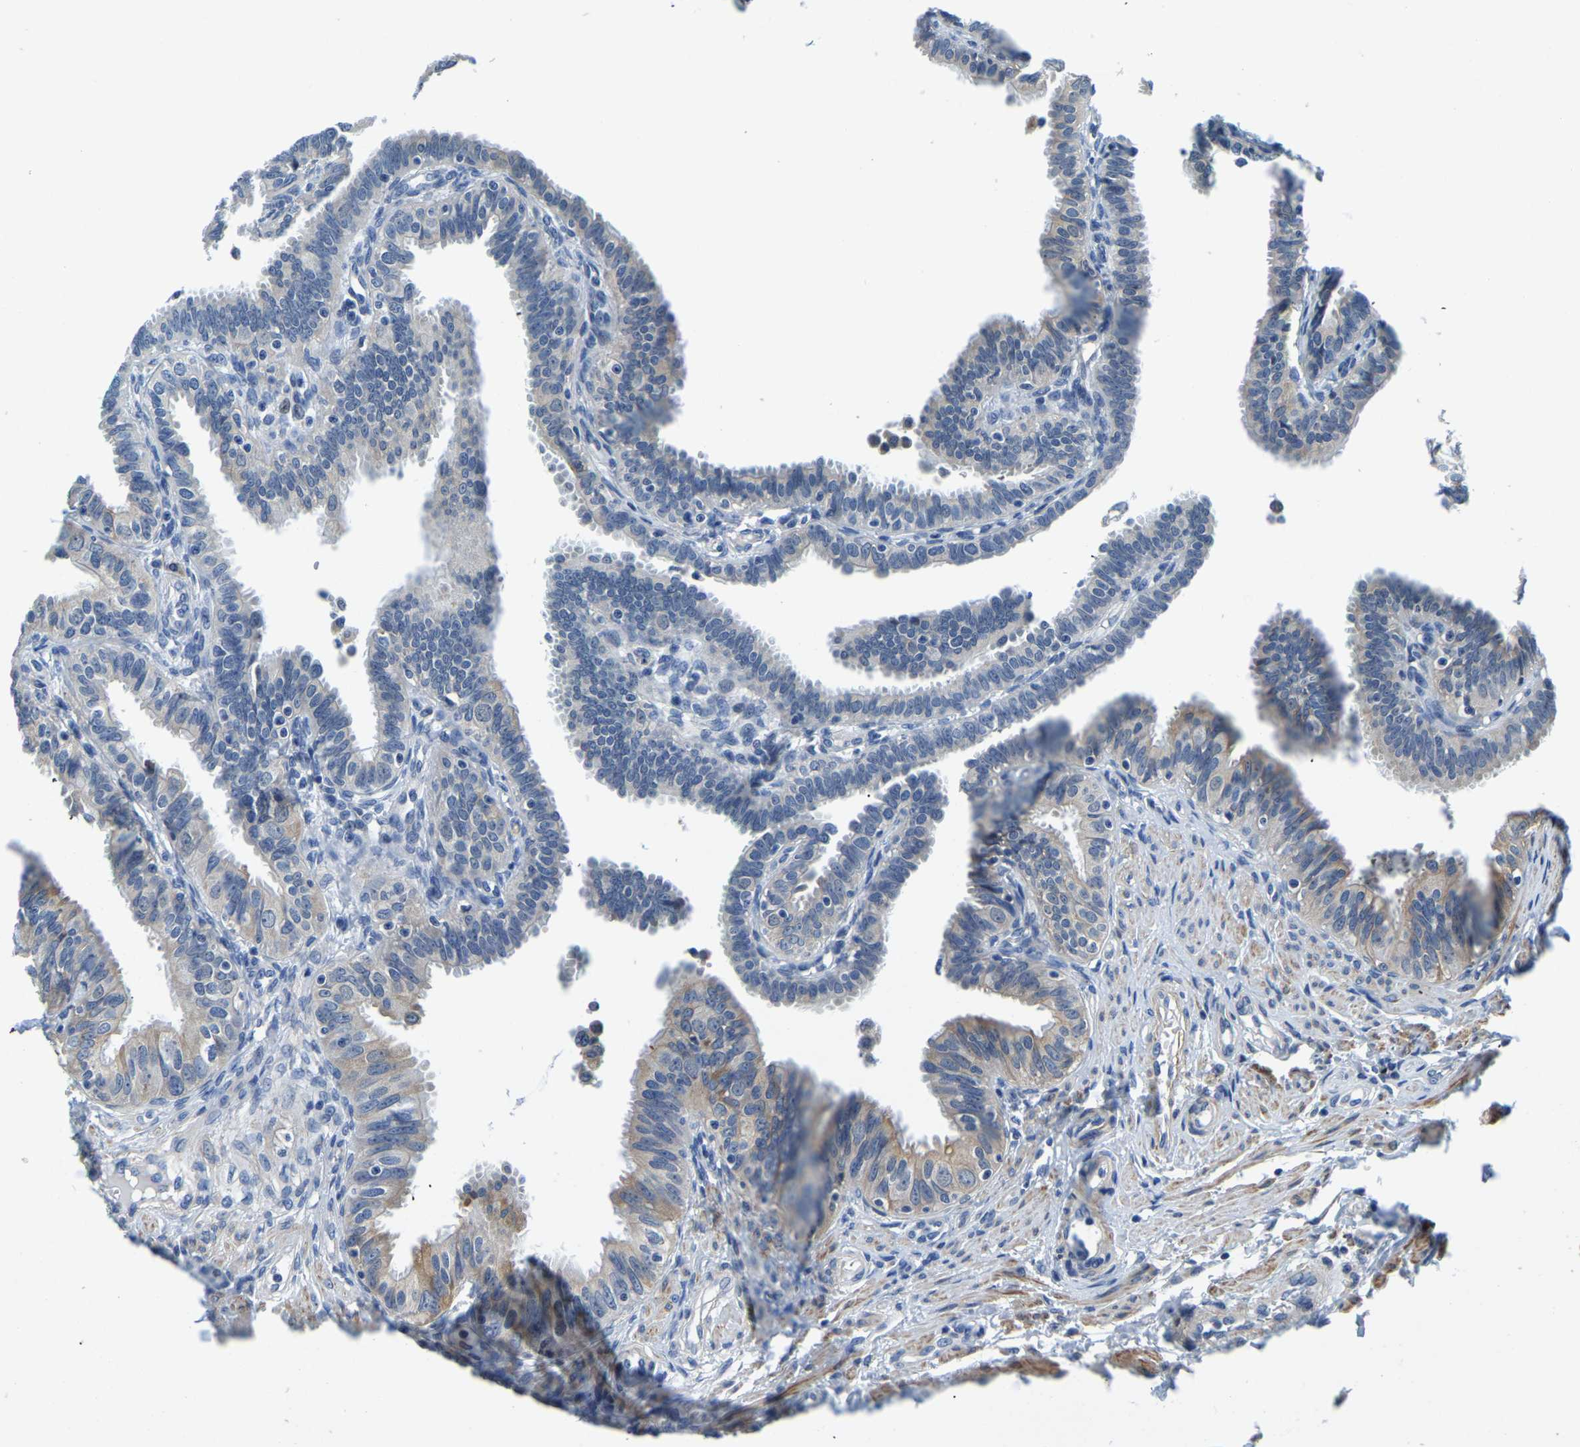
{"staining": {"intensity": "weak", "quantity": "<25%", "location": "cytoplasmic/membranous"}, "tissue": "fallopian tube", "cell_type": "Glandular cells", "image_type": "normal", "snomed": [{"axis": "morphology", "description": "Normal tissue, NOS"}, {"axis": "topography", "description": "Fallopian tube"}, {"axis": "topography", "description": "Placenta"}], "caption": "High power microscopy photomicrograph of an IHC image of unremarkable fallopian tube, revealing no significant positivity in glandular cells. (Brightfield microscopy of DAB immunohistochemistry (IHC) at high magnification).", "gene": "LIAS", "patient": {"sex": "female", "age": 34}}